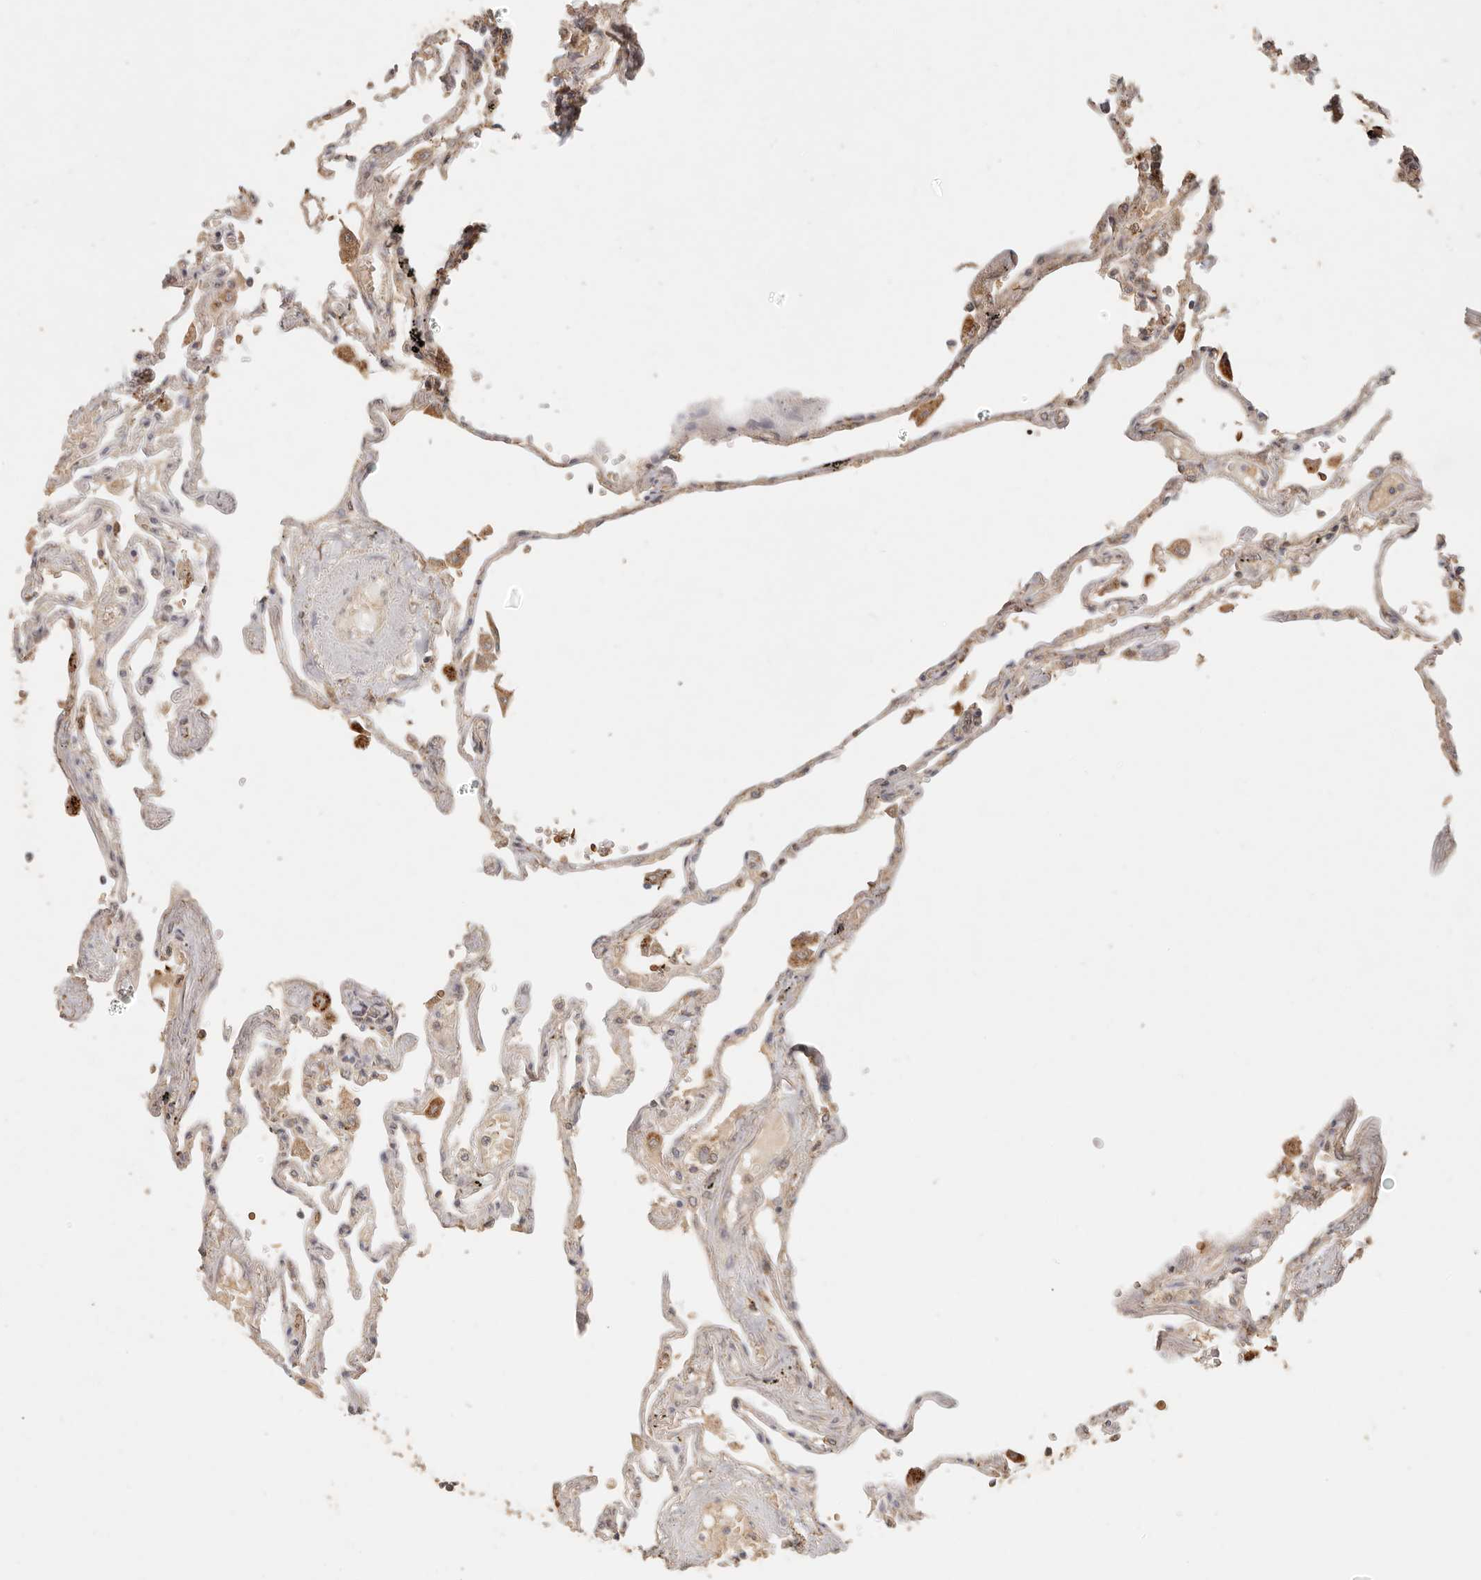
{"staining": {"intensity": "weak", "quantity": "<25%", "location": "cytoplasmic/membranous"}, "tissue": "lung", "cell_type": "Alveolar cells", "image_type": "normal", "snomed": [{"axis": "morphology", "description": "Normal tissue, NOS"}, {"axis": "topography", "description": "Lung"}], "caption": "An immunohistochemistry histopathology image of normal lung is shown. There is no staining in alveolar cells of lung.", "gene": "INTS11", "patient": {"sex": "female", "age": 67}}